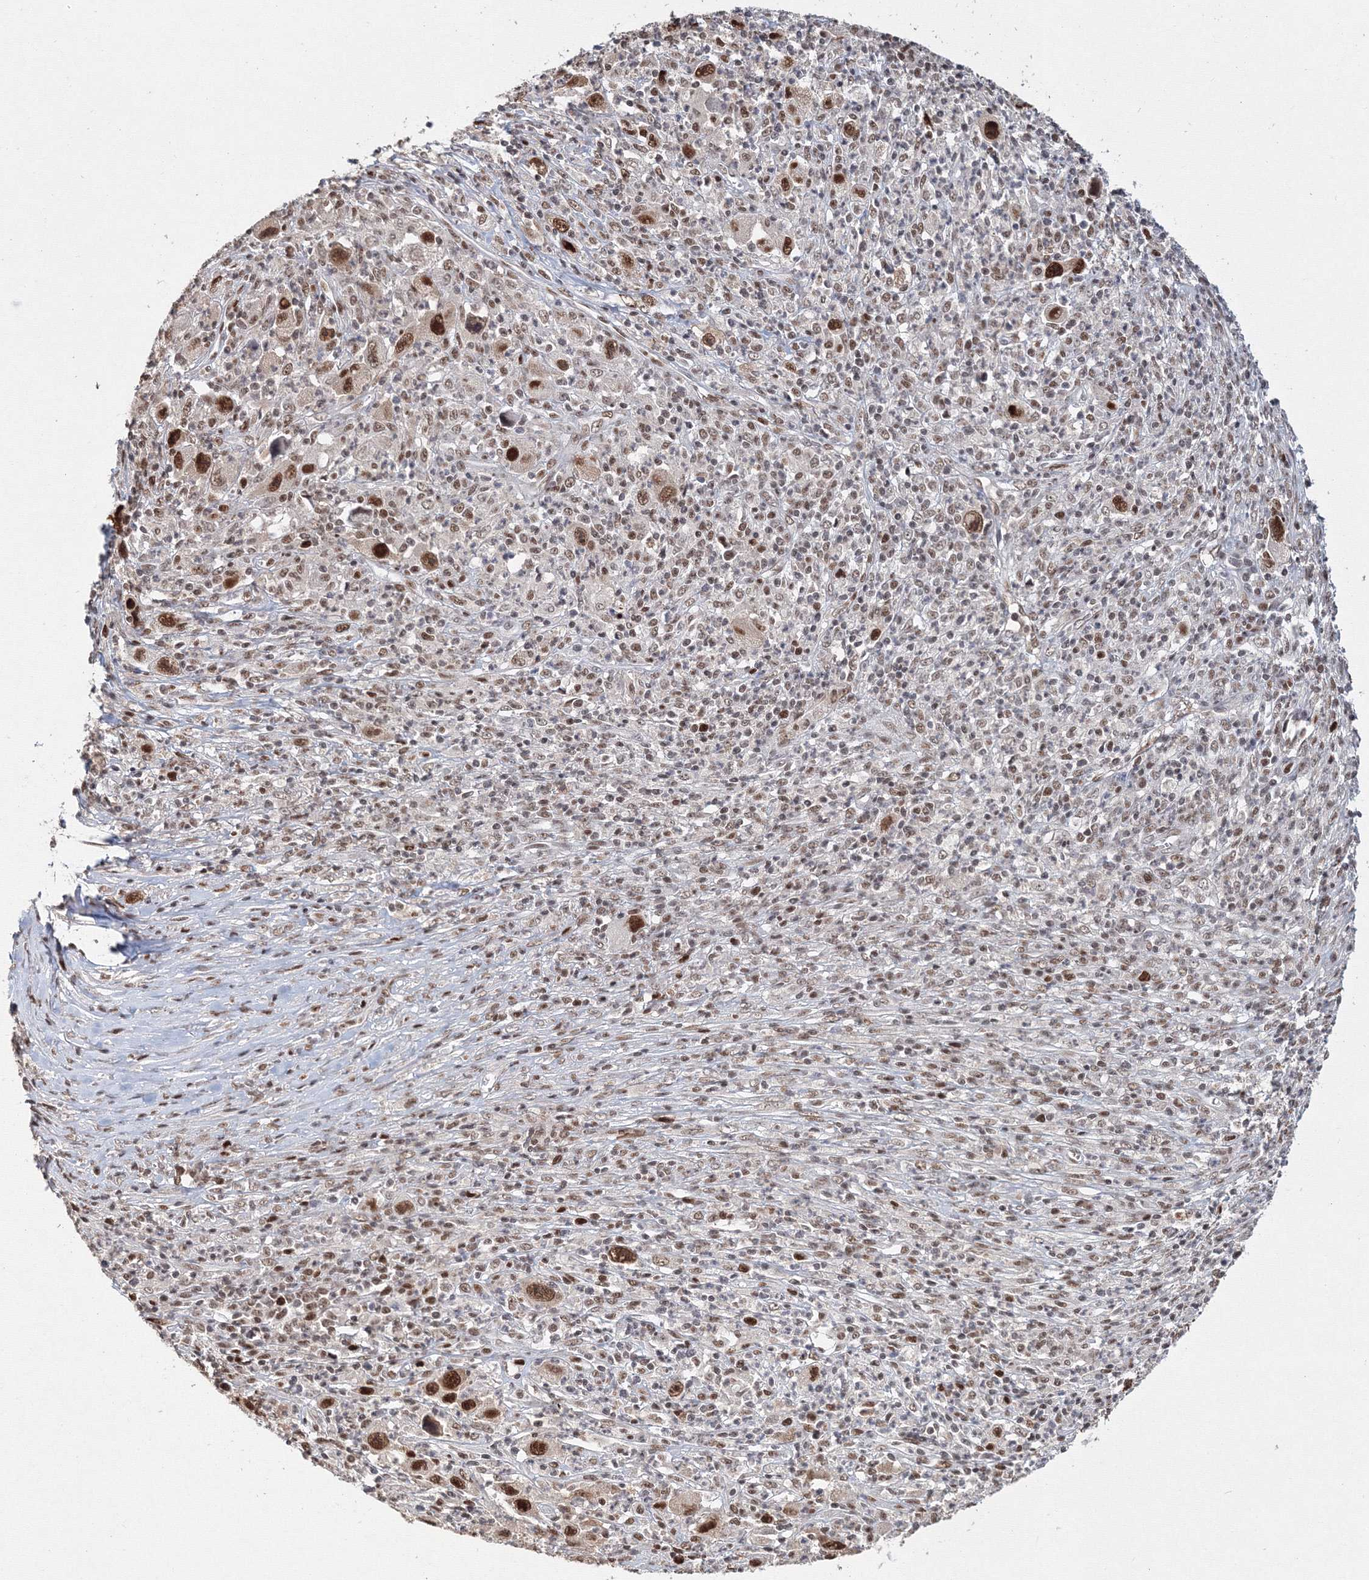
{"staining": {"intensity": "strong", "quantity": ">75%", "location": "nuclear"}, "tissue": "melanoma", "cell_type": "Tumor cells", "image_type": "cancer", "snomed": [{"axis": "morphology", "description": "Malignant melanoma, Metastatic site"}, {"axis": "topography", "description": "Skin"}], "caption": "Malignant melanoma (metastatic site) stained with IHC shows strong nuclear positivity in about >75% of tumor cells.", "gene": "IWS1", "patient": {"sex": "female", "age": 56}}